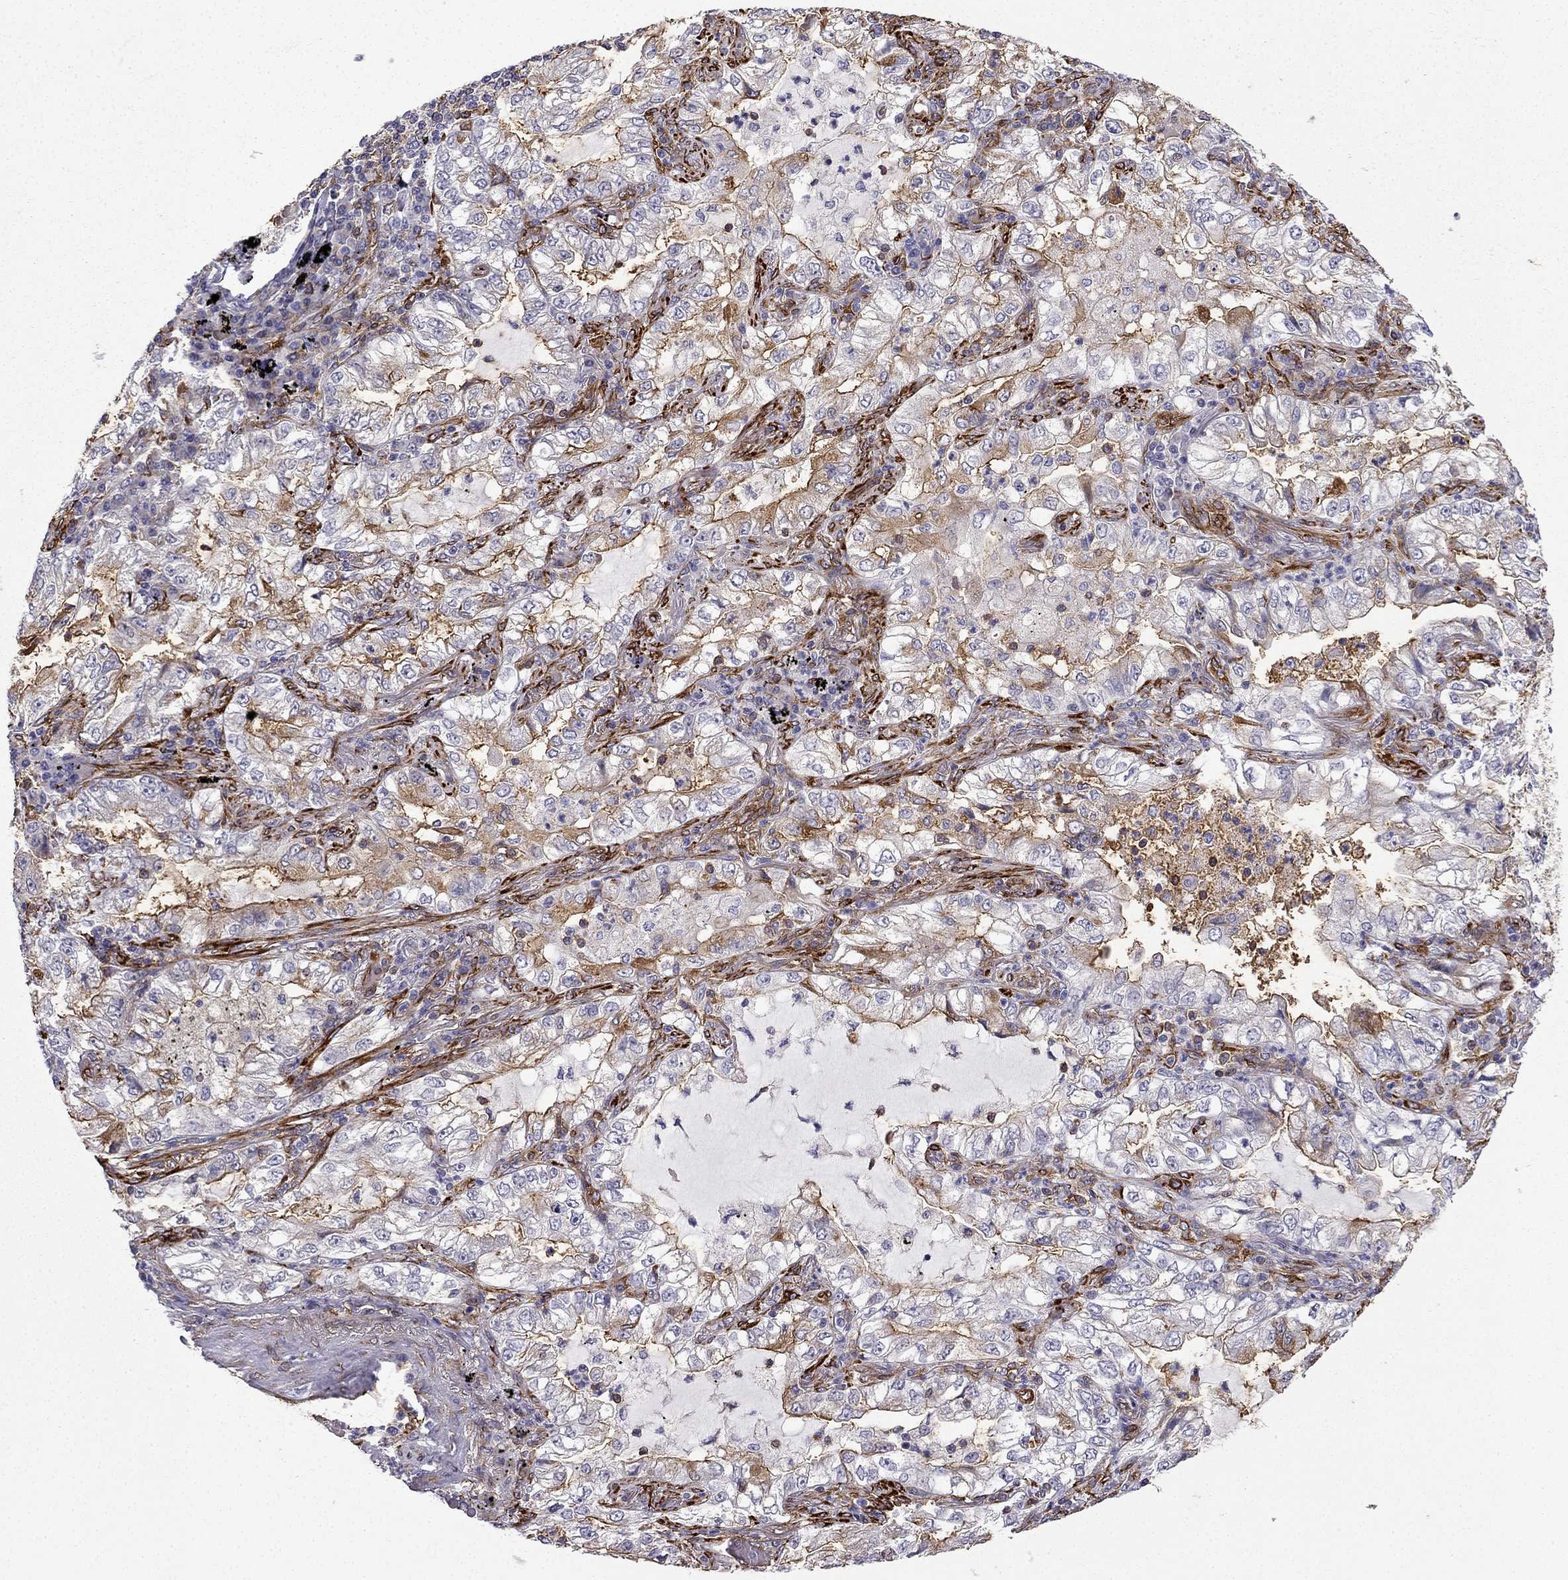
{"staining": {"intensity": "moderate", "quantity": "<25%", "location": "cytoplasmic/membranous"}, "tissue": "lung cancer", "cell_type": "Tumor cells", "image_type": "cancer", "snomed": [{"axis": "morphology", "description": "Adenocarcinoma, NOS"}, {"axis": "topography", "description": "Lung"}], "caption": "Protein staining shows moderate cytoplasmic/membranous staining in approximately <25% of tumor cells in lung cancer (adenocarcinoma).", "gene": "MAP4", "patient": {"sex": "female", "age": 73}}